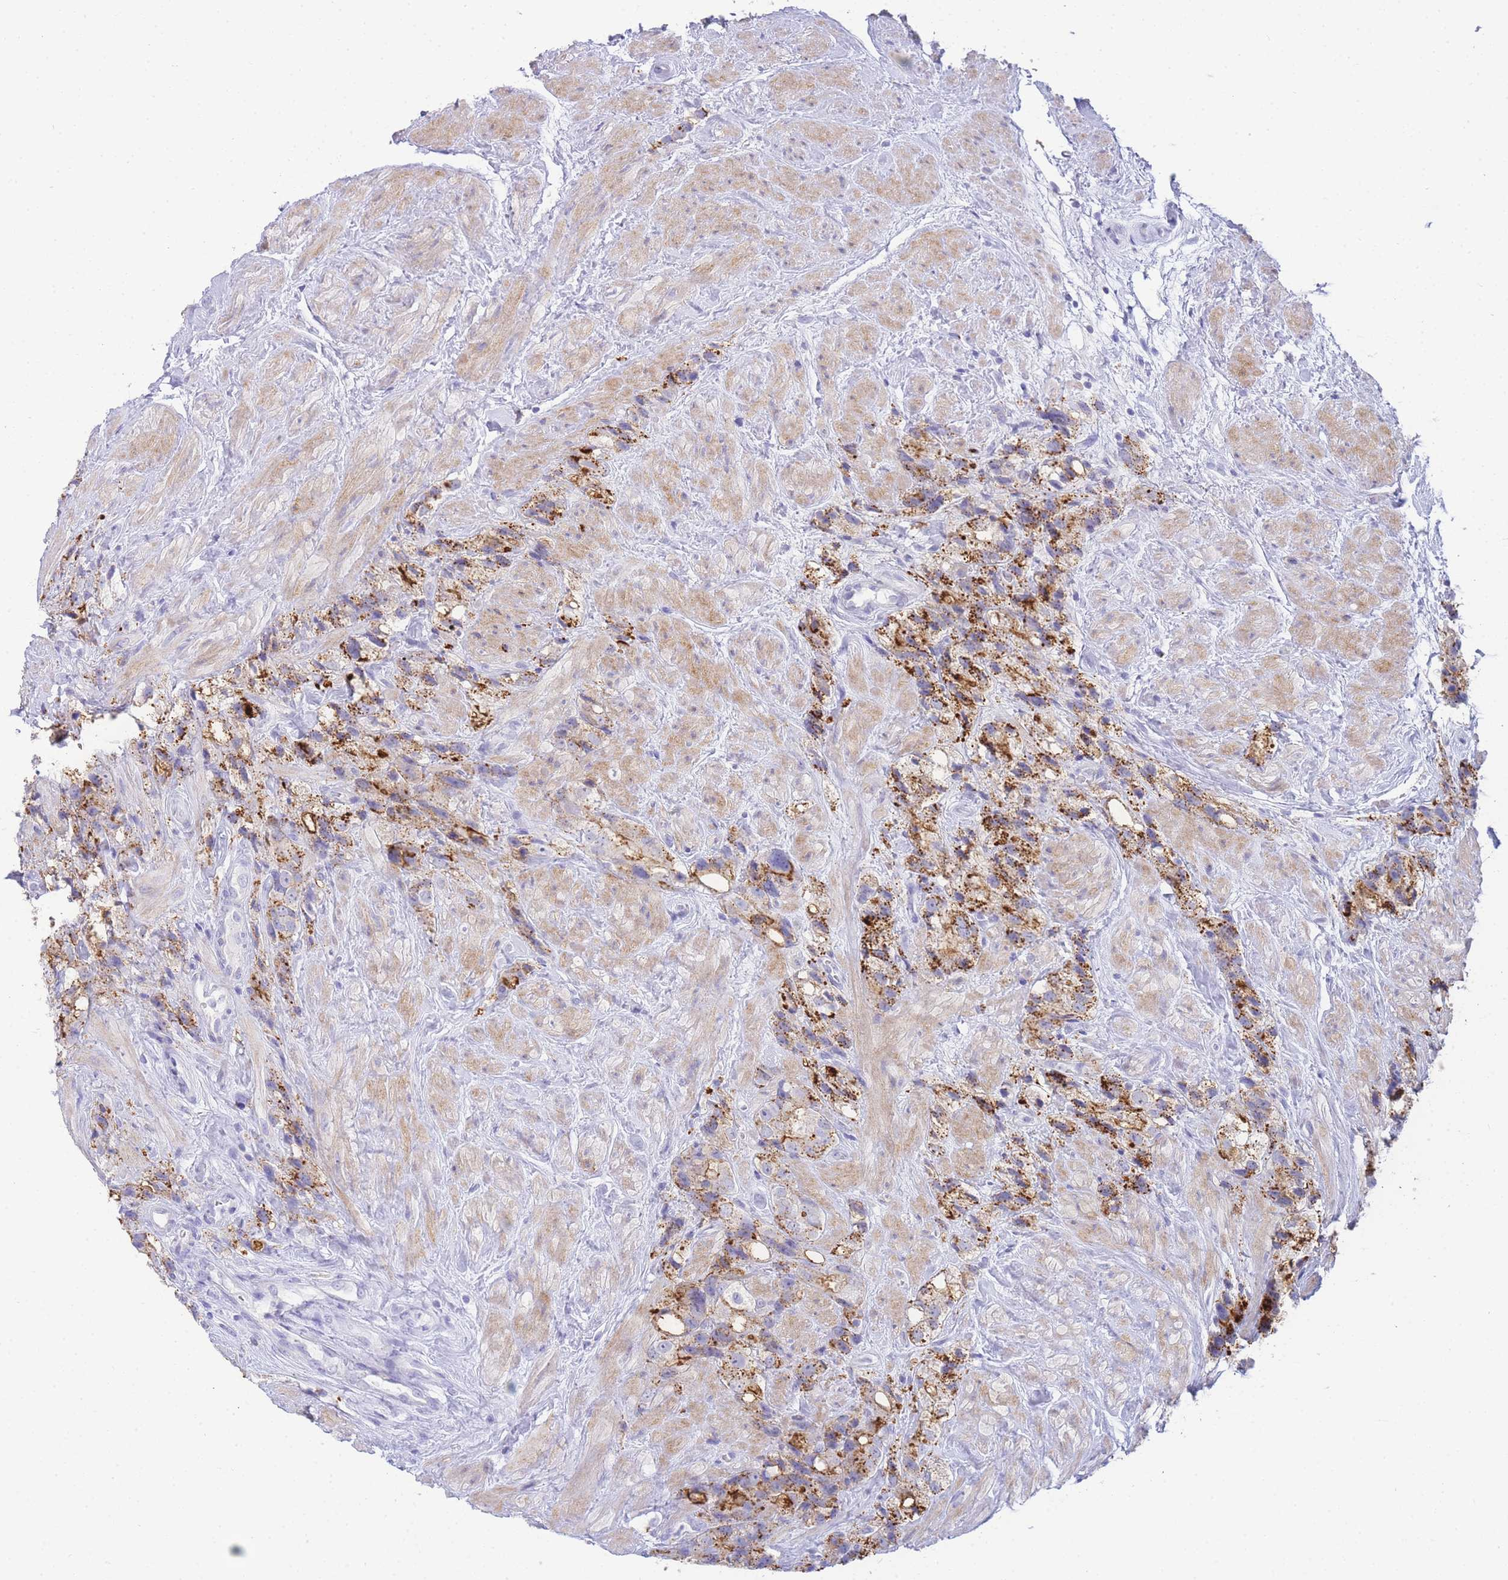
{"staining": {"intensity": "moderate", "quantity": ">75%", "location": "cytoplasmic/membranous"}, "tissue": "prostate cancer", "cell_type": "Tumor cells", "image_type": "cancer", "snomed": [{"axis": "morphology", "description": "Adenocarcinoma, NOS"}, {"axis": "topography", "description": "Prostate"}], "caption": "High-magnification brightfield microscopy of prostate adenocarcinoma stained with DAB (brown) and counterstained with hematoxylin (blue). tumor cells exhibit moderate cytoplasmic/membranous expression is present in approximately>75% of cells. (Brightfield microscopy of DAB IHC at high magnification).", "gene": "DPP4", "patient": {"sex": "male", "age": 79}}